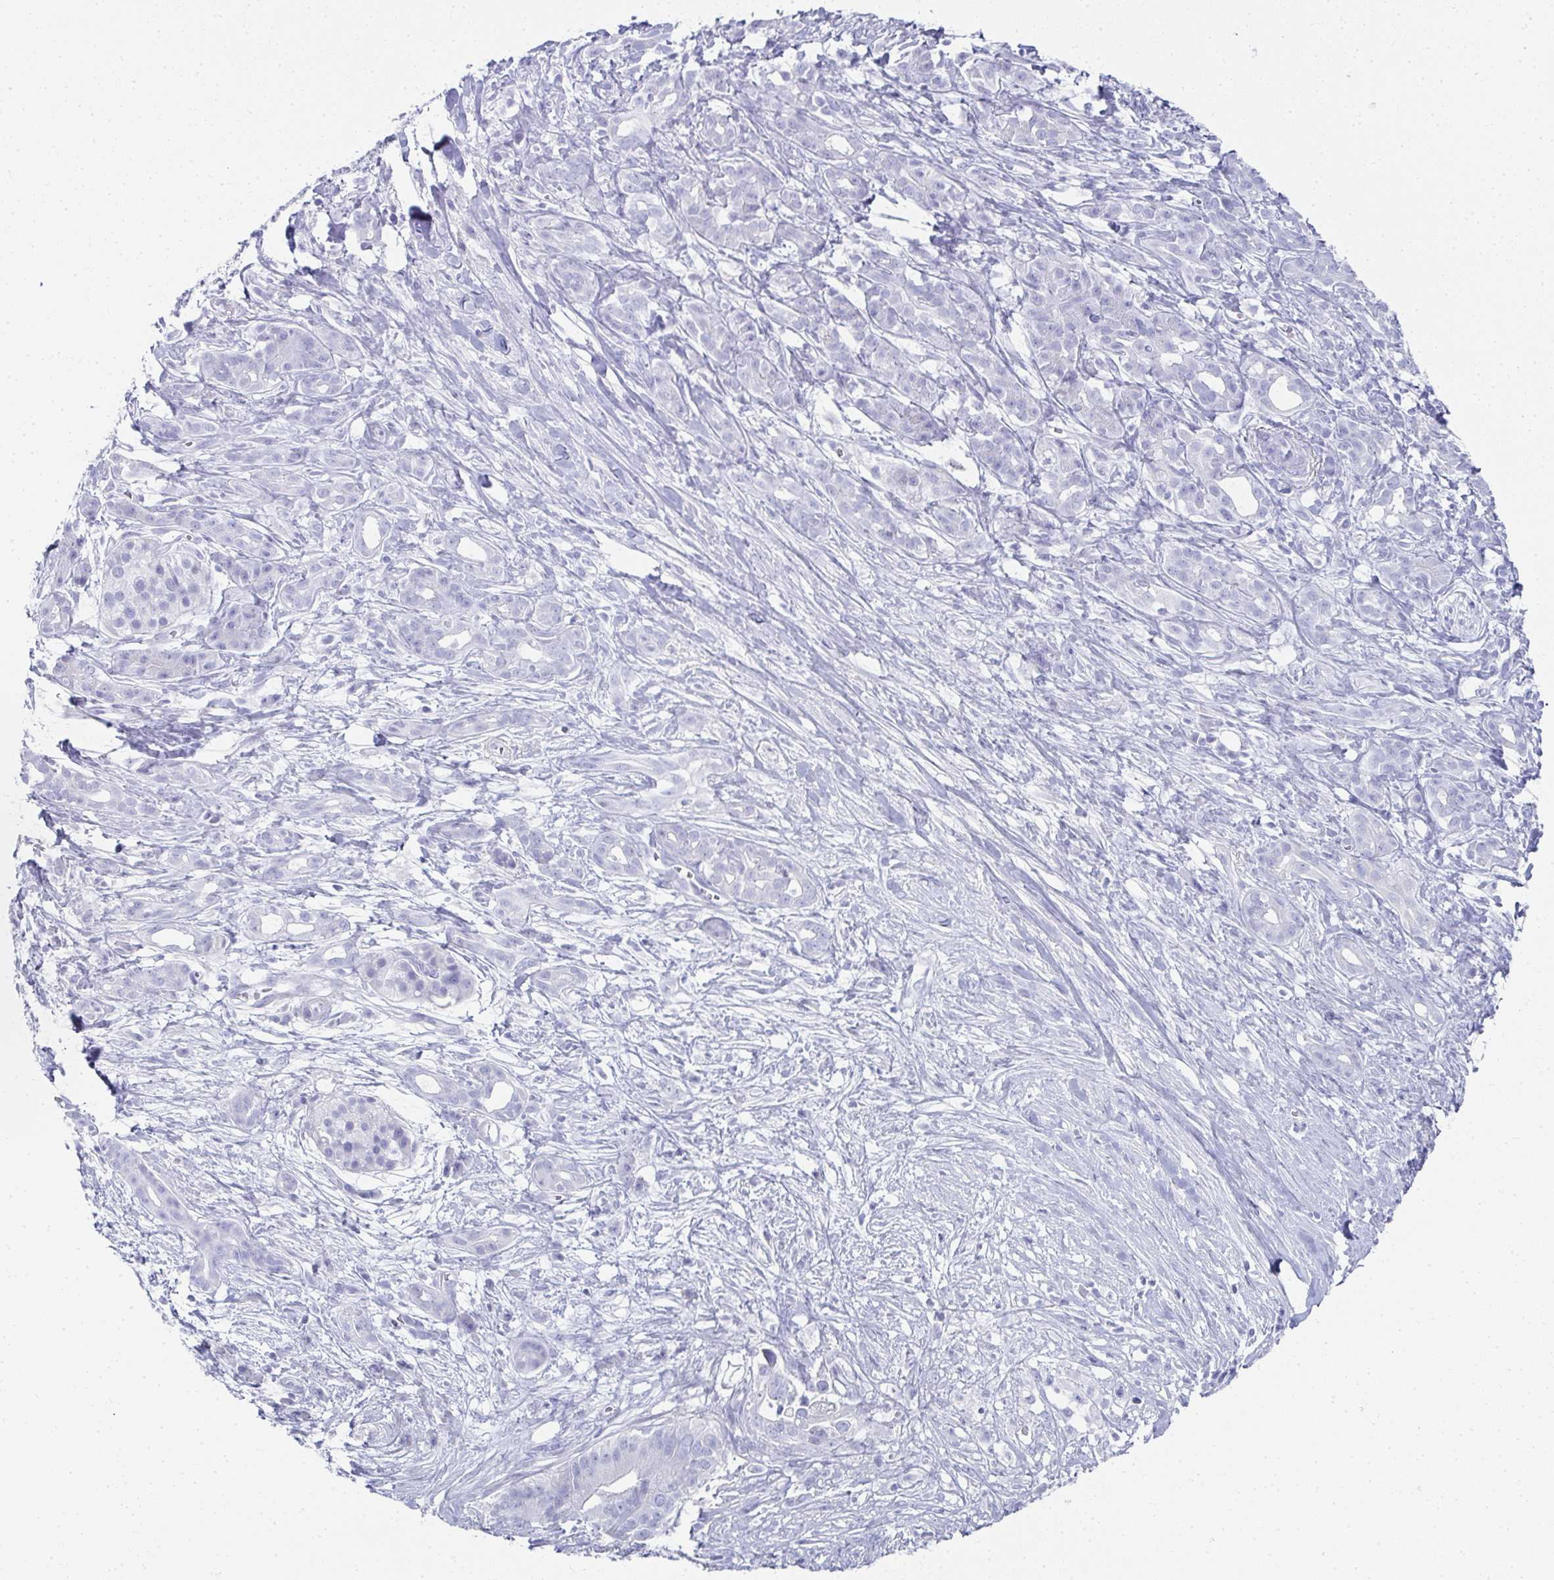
{"staining": {"intensity": "negative", "quantity": "none", "location": "none"}, "tissue": "pancreatic cancer", "cell_type": "Tumor cells", "image_type": "cancer", "snomed": [{"axis": "morphology", "description": "Adenocarcinoma, NOS"}, {"axis": "topography", "description": "Pancreas"}], "caption": "Immunohistochemistry (IHC) of pancreatic cancer (adenocarcinoma) demonstrates no positivity in tumor cells. (Stains: DAB immunohistochemistry with hematoxylin counter stain, Microscopy: brightfield microscopy at high magnification).", "gene": "SYCP1", "patient": {"sex": "male", "age": 61}}